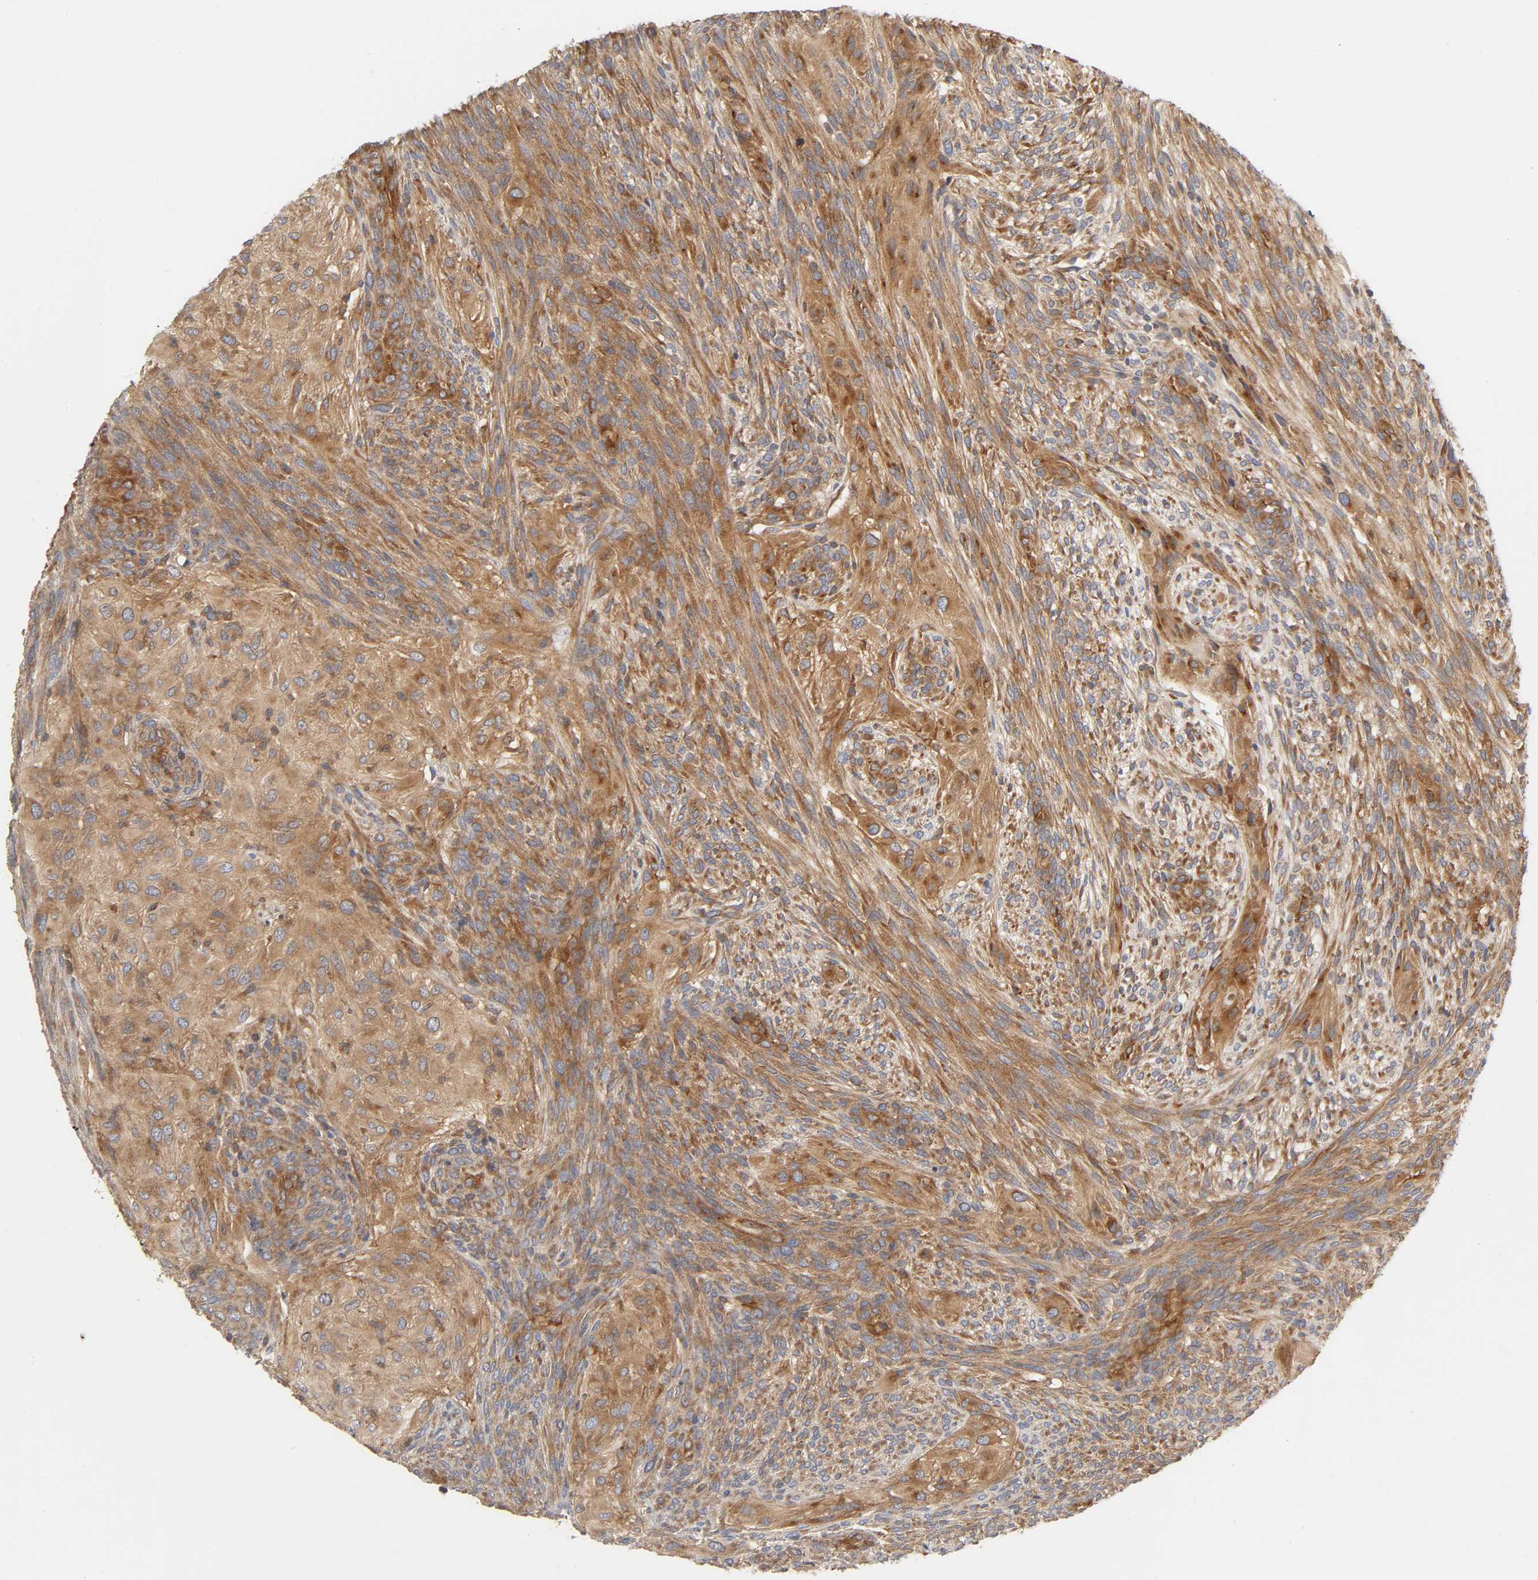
{"staining": {"intensity": "moderate", "quantity": ">75%", "location": "cytoplasmic/membranous"}, "tissue": "glioma", "cell_type": "Tumor cells", "image_type": "cancer", "snomed": [{"axis": "morphology", "description": "Glioma, malignant, High grade"}, {"axis": "topography", "description": "Cerebral cortex"}], "caption": "Approximately >75% of tumor cells in human glioma exhibit moderate cytoplasmic/membranous protein staining as visualized by brown immunohistochemical staining.", "gene": "SCHIP1", "patient": {"sex": "female", "age": 55}}